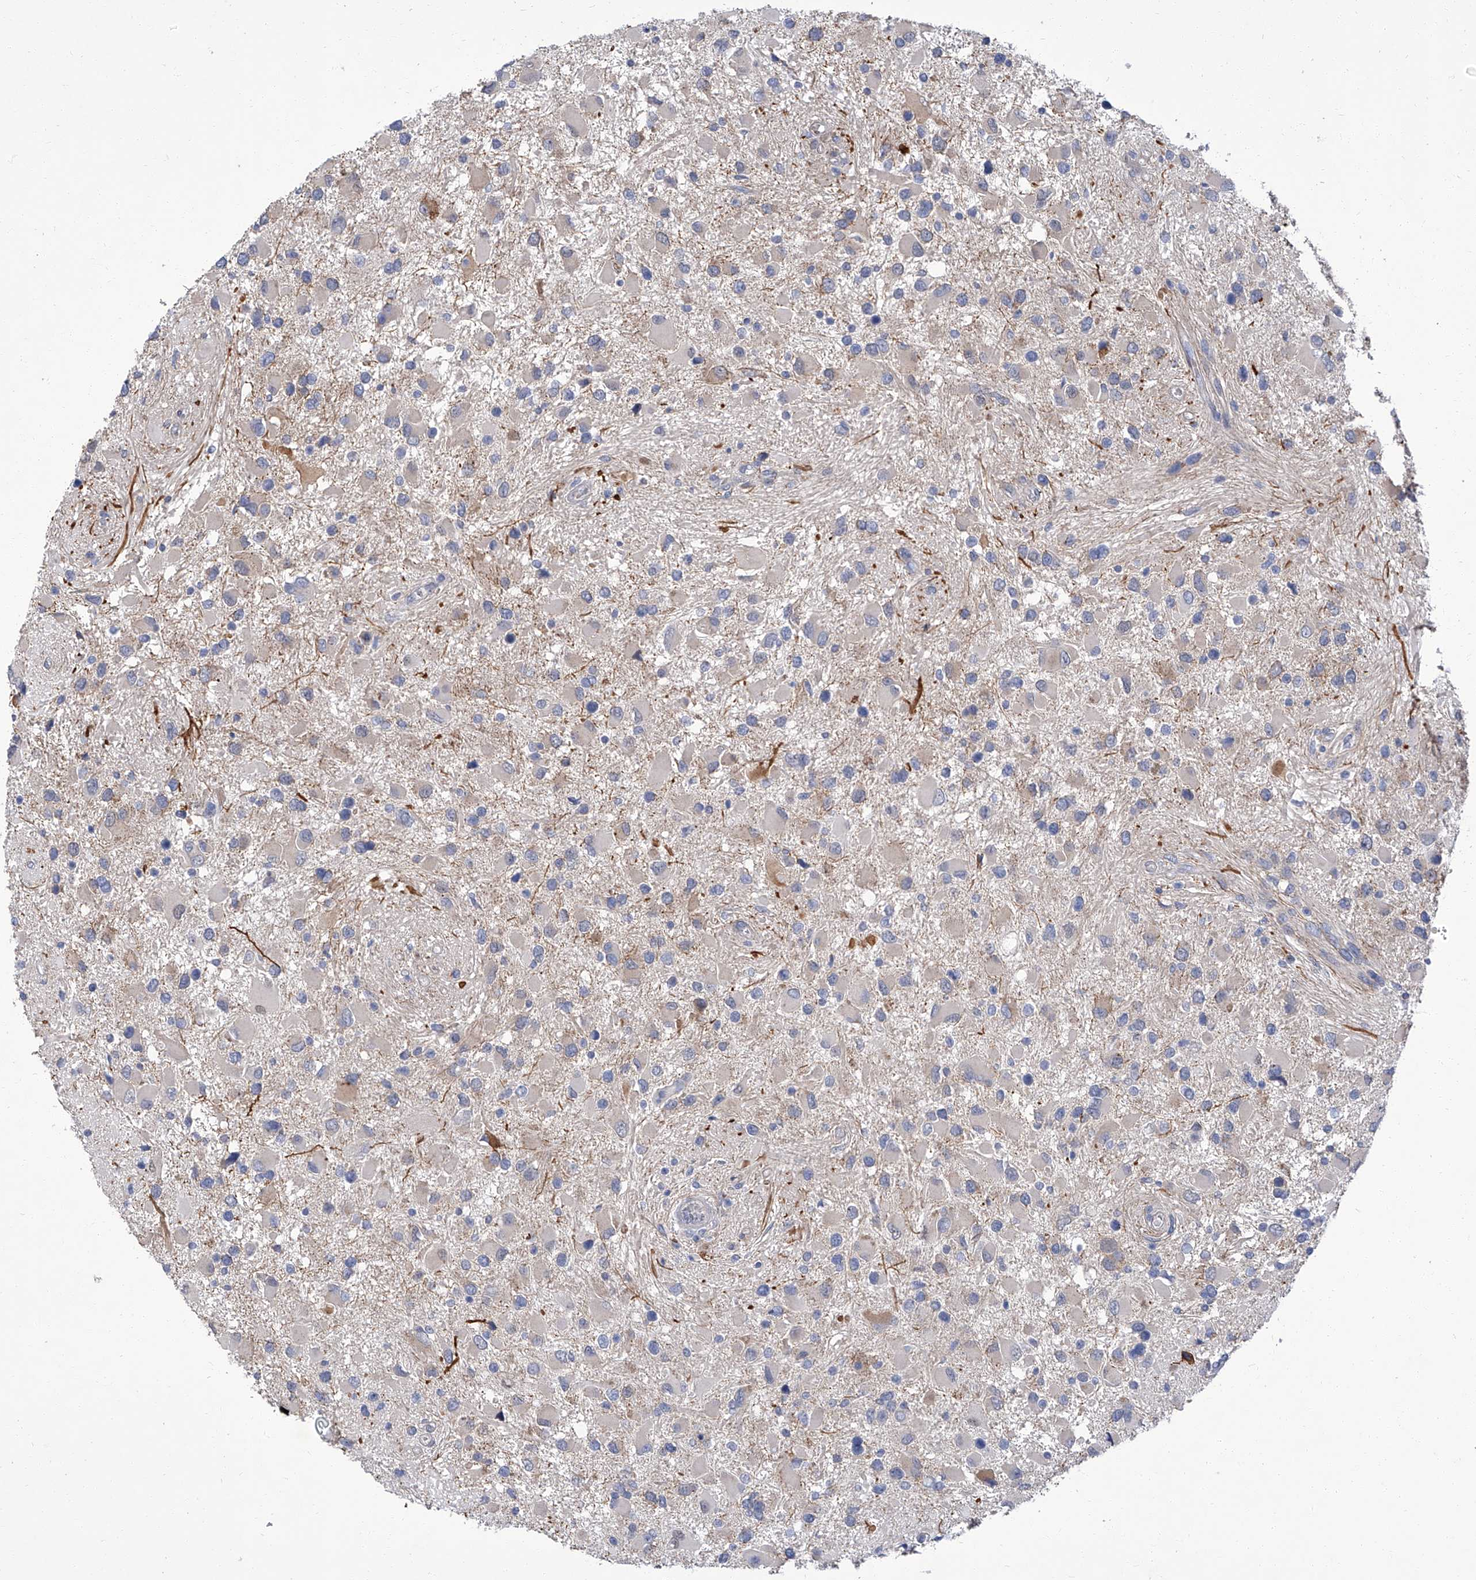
{"staining": {"intensity": "negative", "quantity": "none", "location": "none"}, "tissue": "glioma", "cell_type": "Tumor cells", "image_type": "cancer", "snomed": [{"axis": "morphology", "description": "Glioma, malignant, High grade"}, {"axis": "topography", "description": "Brain"}], "caption": "Glioma stained for a protein using IHC exhibits no staining tumor cells.", "gene": "PARD3", "patient": {"sex": "male", "age": 53}}